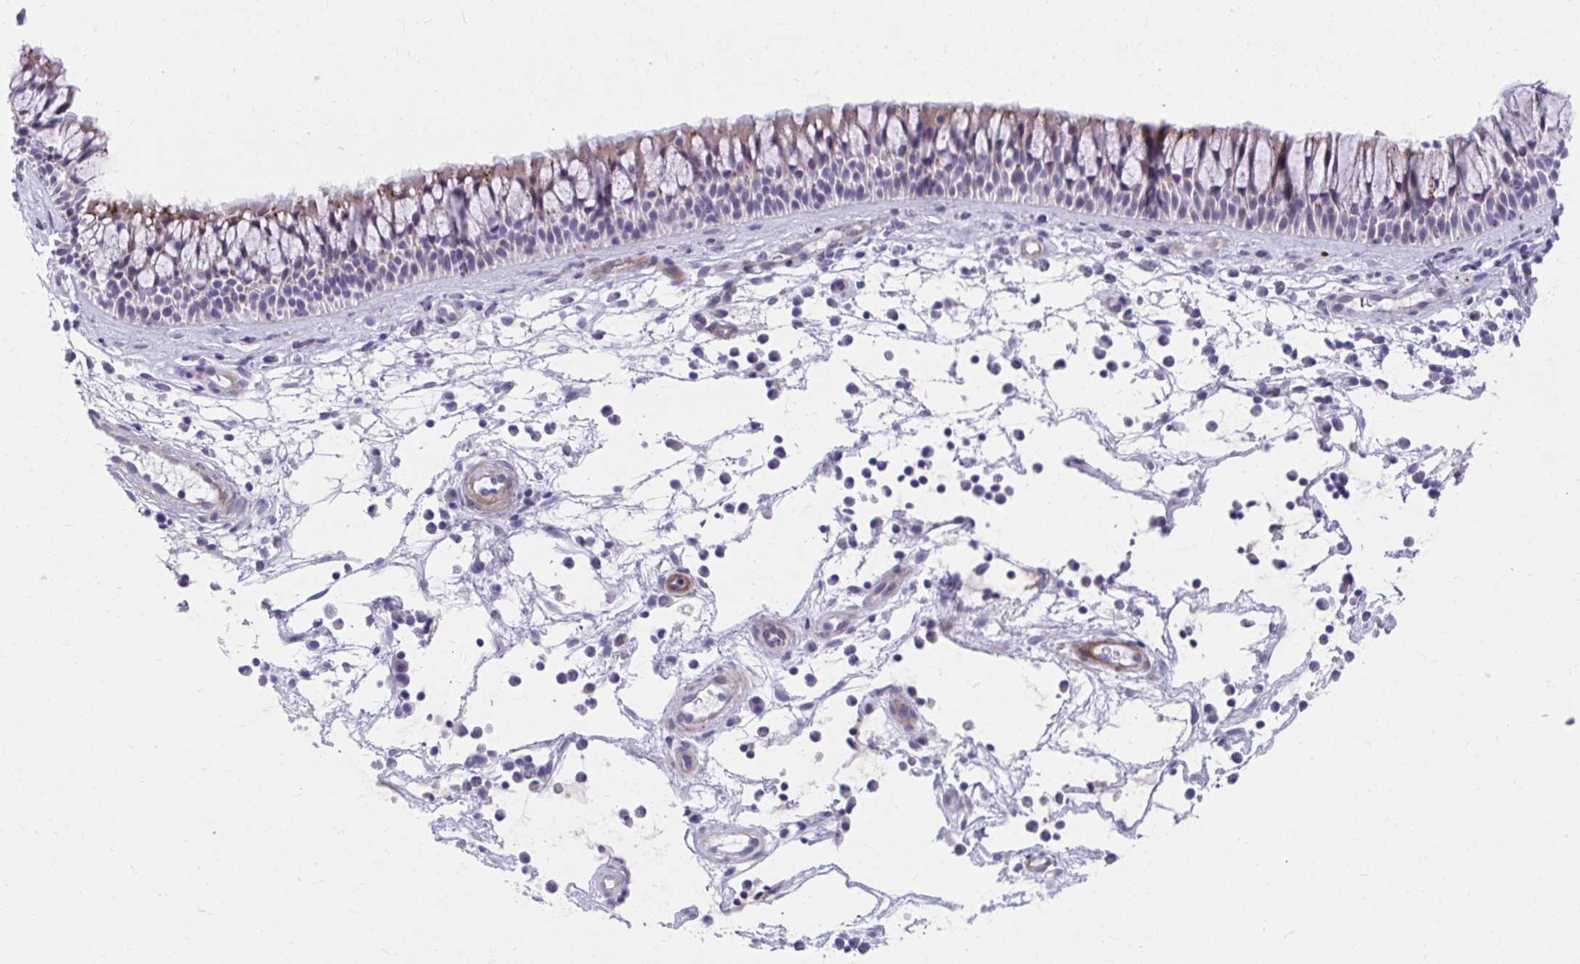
{"staining": {"intensity": "weak", "quantity": "<25%", "location": "cytoplasmic/membranous"}, "tissue": "nasopharynx", "cell_type": "Respiratory epithelial cells", "image_type": "normal", "snomed": [{"axis": "morphology", "description": "Normal tissue, NOS"}, {"axis": "topography", "description": "Nasopharynx"}], "caption": "DAB immunohistochemical staining of benign nasopharynx exhibits no significant staining in respiratory epithelial cells. The staining is performed using DAB (3,3'-diaminobenzidine) brown chromogen with nuclei counter-stained in using hematoxylin.", "gene": "CSTB", "patient": {"sex": "male", "age": 56}}